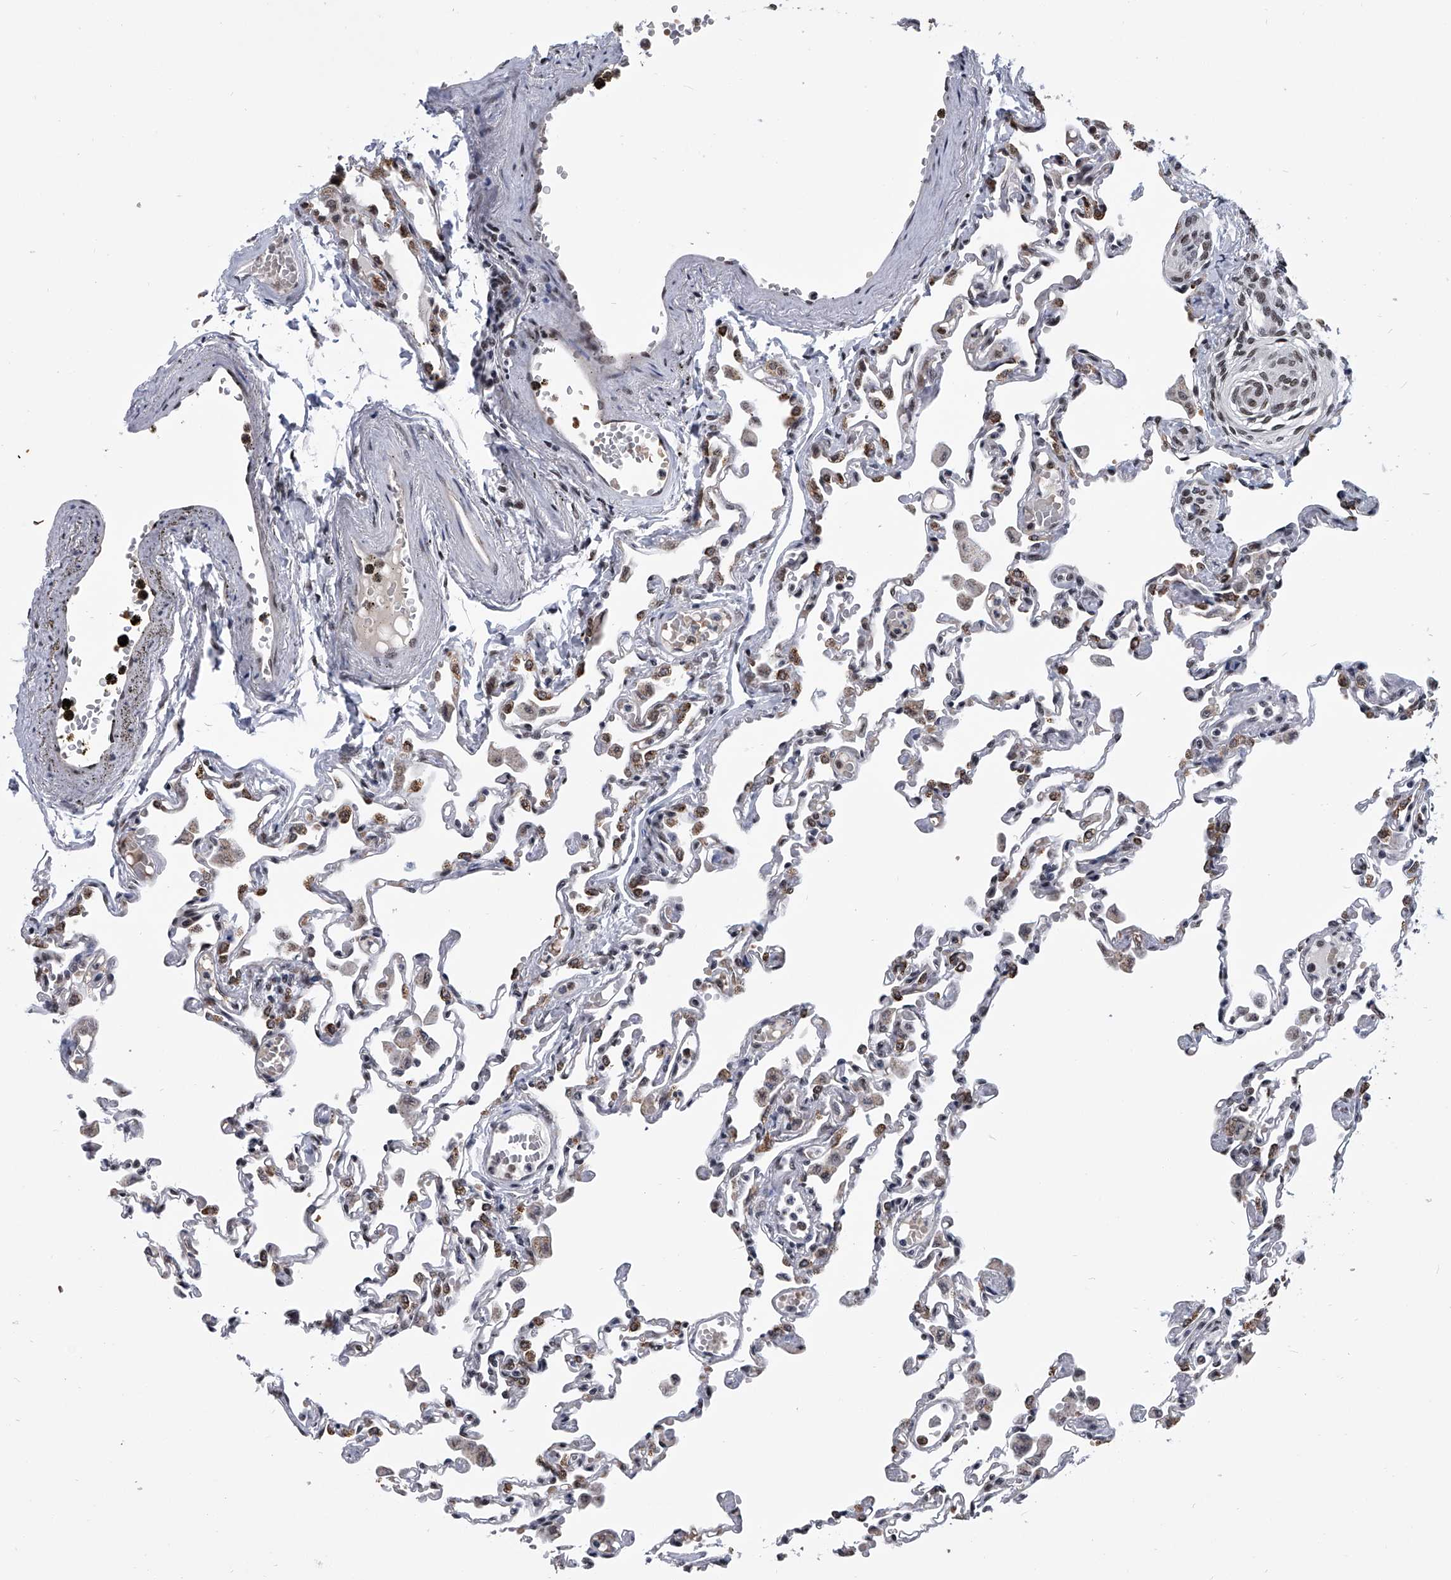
{"staining": {"intensity": "moderate", "quantity": "25%-75%", "location": "nuclear"}, "tissue": "lung", "cell_type": "Alveolar cells", "image_type": "normal", "snomed": [{"axis": "morphology", "description": "Normal tissue, NOS"}, {"axis": "topography", "description": "Bronchus"}, {"axis": "topography", "description": "Lung"}], "caption": "Immunohistochemistry (DAB) staining of normal human lung reveals moderate nuclear protein staining in approximately 25%-75% of alveolar cells. The protein of interest is stained brown, and the nuclei are stained in blue (DAB (3,3'-diaminobenzidine) IHC with brightfield microscopy, high magnification).", "gene": "SIM2", "patient": {"sex": "female", "age": 49}}